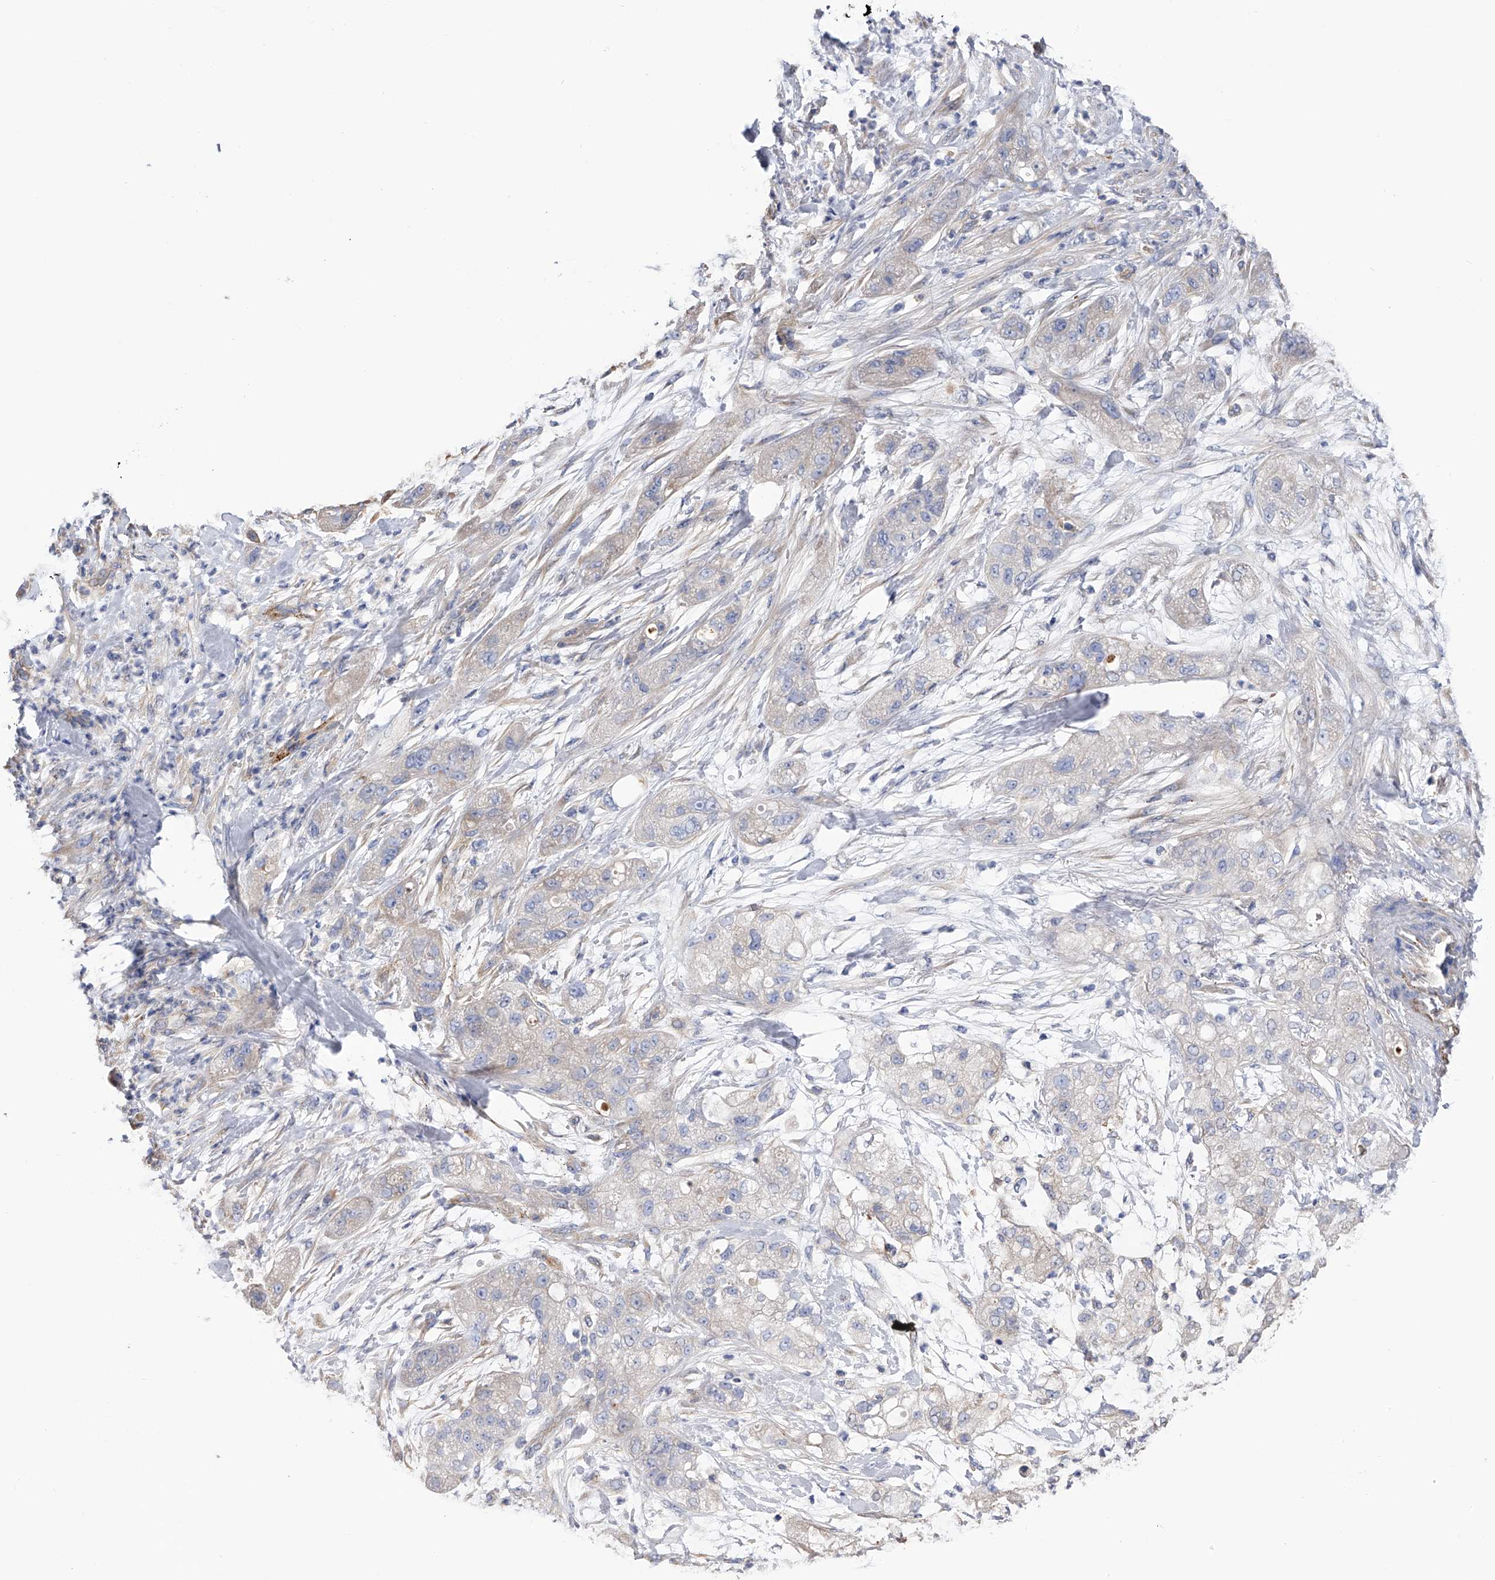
{"staining": {"intensity": "negative", "quantity": "none", "location": "none"}, "tissue": "pancreatic cancer", "cell_type": "Tumor cells", "image_type": "cancer", "snomed": [{"axis": "morphology", "description": "Adenocarcinoma, NOS"}, {"axis": "topography", "description": "Pancreas"}], "caption": "Micrograph shows no protein staining in tumor cells of pancreatic cancer (adenocarcinoma) tissue.", "gene": "RWDD2A", "patient": {"sex": "female", "age": 78}}